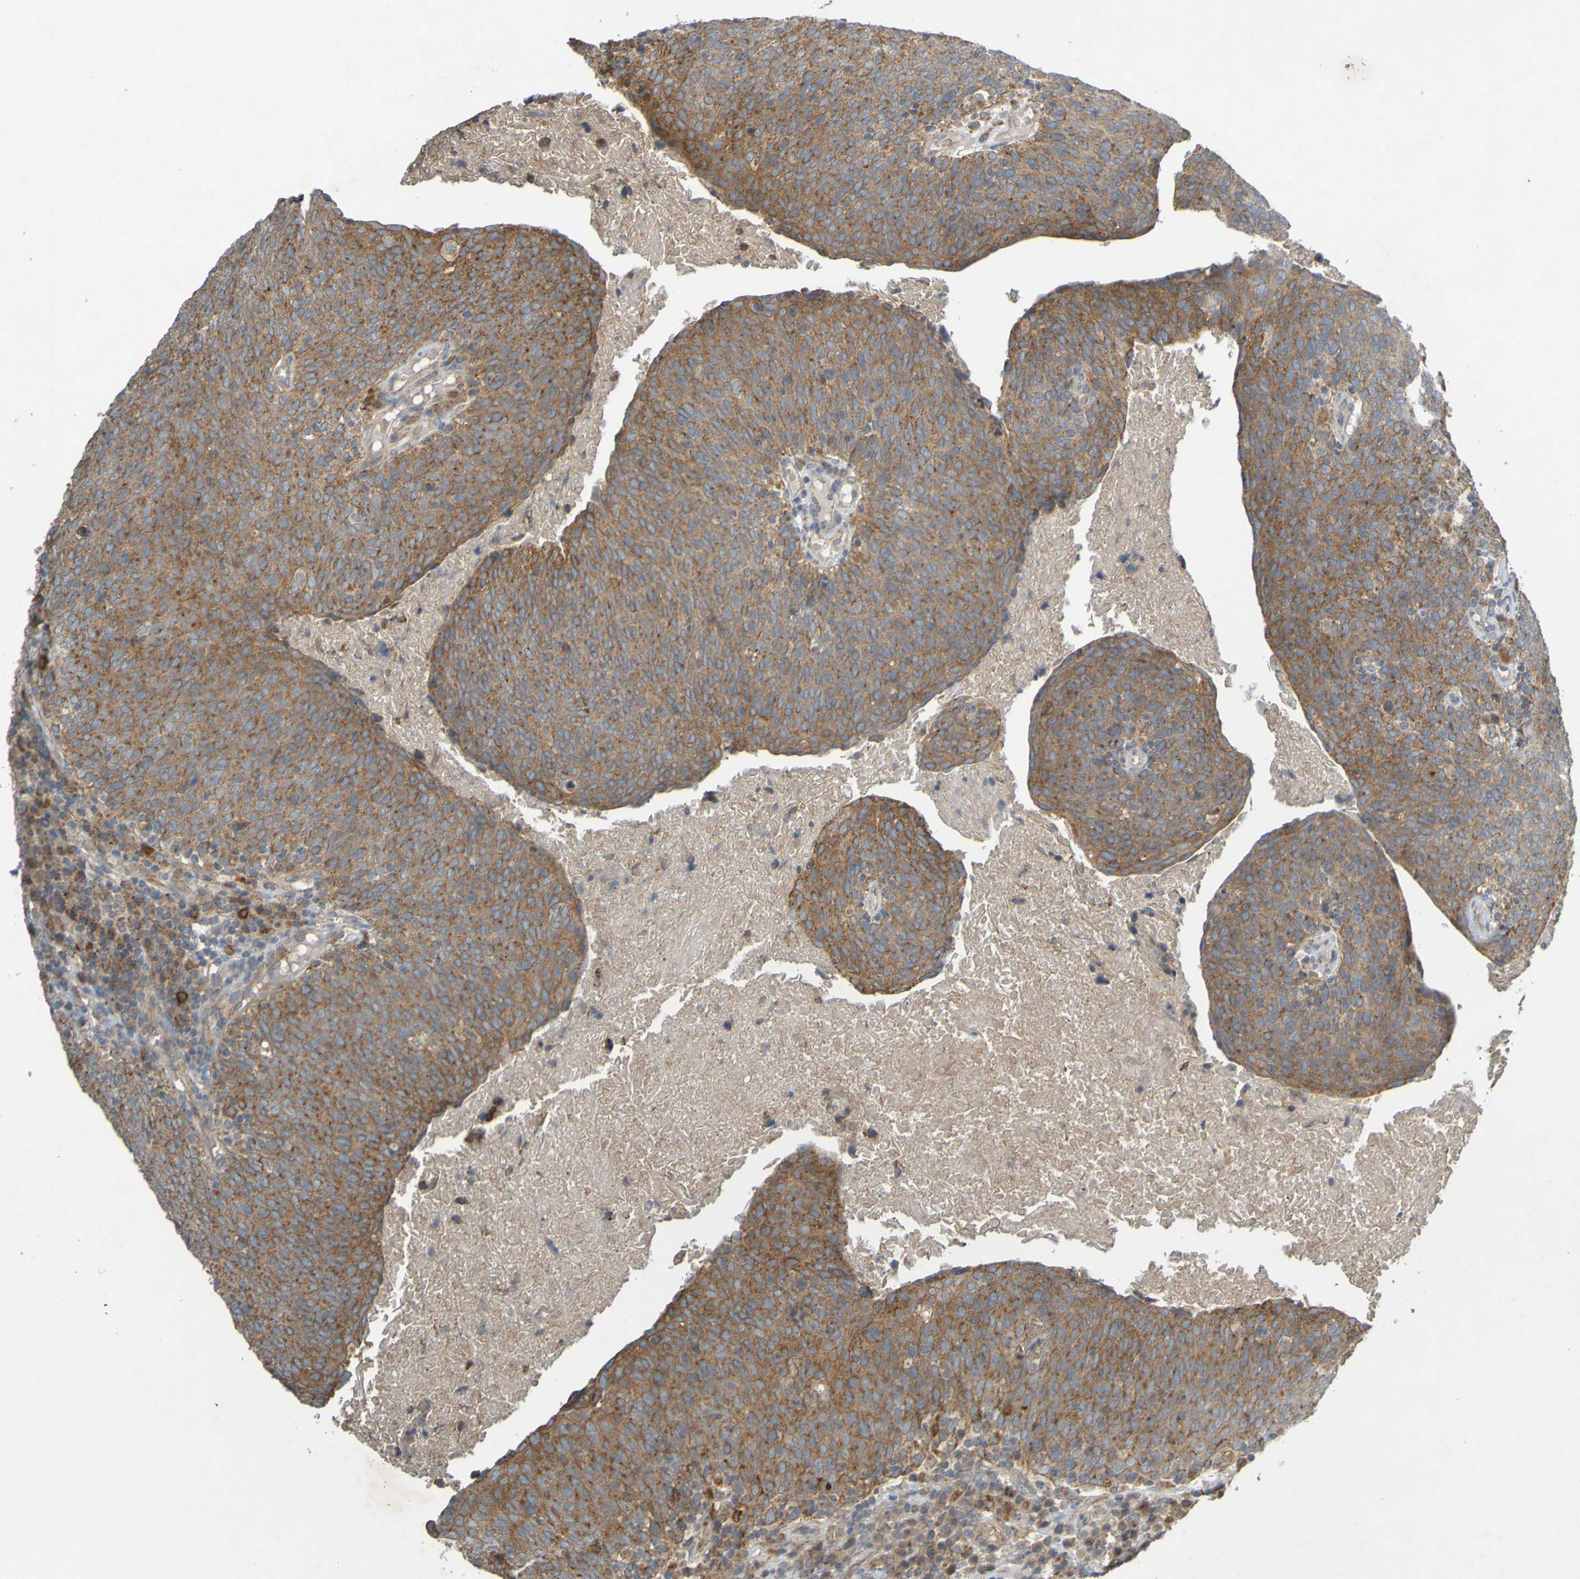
{"staining": {"intensity": "moderate", "quantity": ">75%", "location": "cytoplasmic/membranous"}, "tissue": "head and neck cancer", "cell_type": "Tumor cells", "image_type": "cancer", "snomed": [{"axis": "morphology", "description": "Squamous cell carcinoma, NOS"}, {"axis": "morphology", "description": "Squamous cell carcinoma, metastatic, NOS"}, {"axis": "topography", "description": "Lymph node"}, {"axis": "topography", "description": "Head-Neck"}], "caption": "Human squamous cell carcinoma (head and neck) stained for a protein (brown) reveals moderate cytoplasmic/membranous positive positivity in approximately >75% of tumor cells.", "gene": "B3GAT2", "patient": {"sex": "male", "age": 62}}